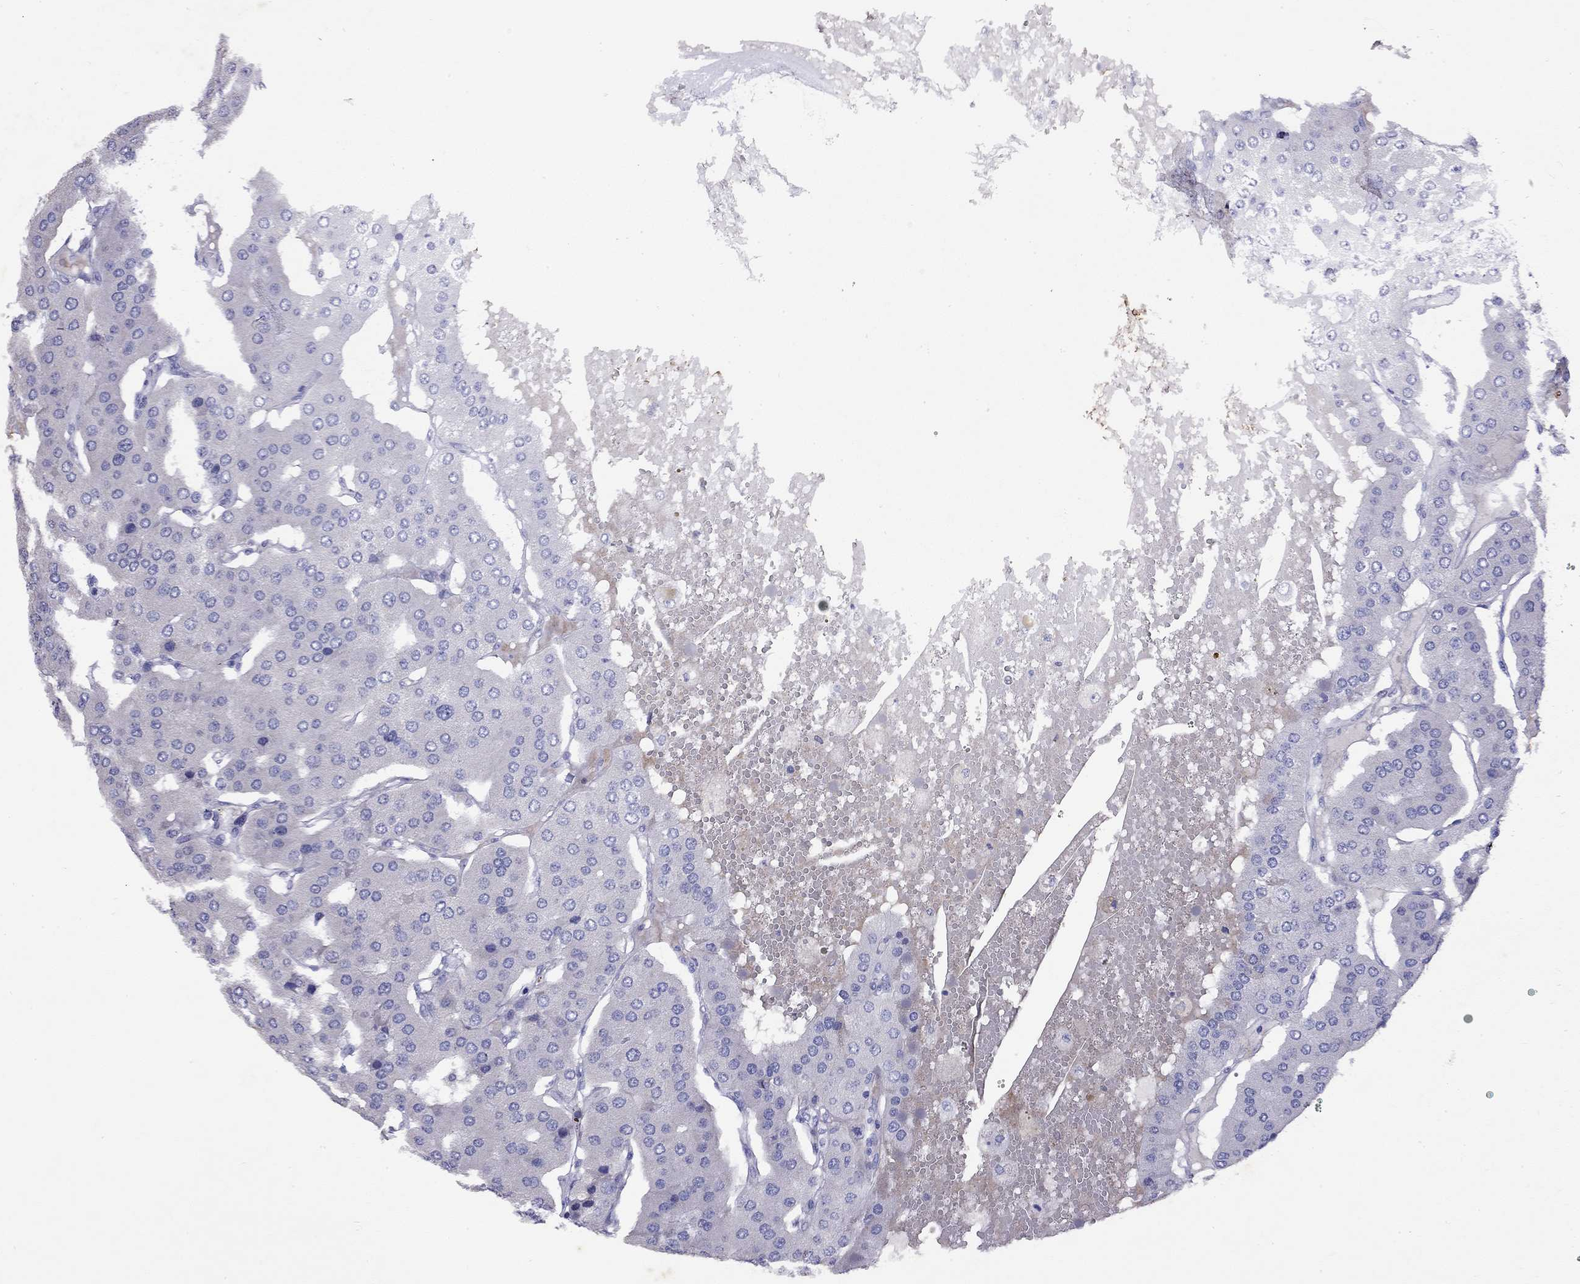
{"staining": {"intensity": "negative", "quantity": "none", "location": "none"}, "tissue": "parathyroid gland", "cell_type": "Glandular cells", "image_type": "normal", "snomed": [{"axis": "morphology", "description": "Normal tissue, NOS"}, {"axis": "morphology", "description": "Adenoma, NOS"}, {"axis": "topography", "description": "Parathyroid gland"}], "caption": "High power microscopy histopathology image of an IHC image of benign parathyroid gland, revealing no significant staining in glandular cells.", "gene": "GNAT3", "patient": {"sex": "female", "age": 86}}